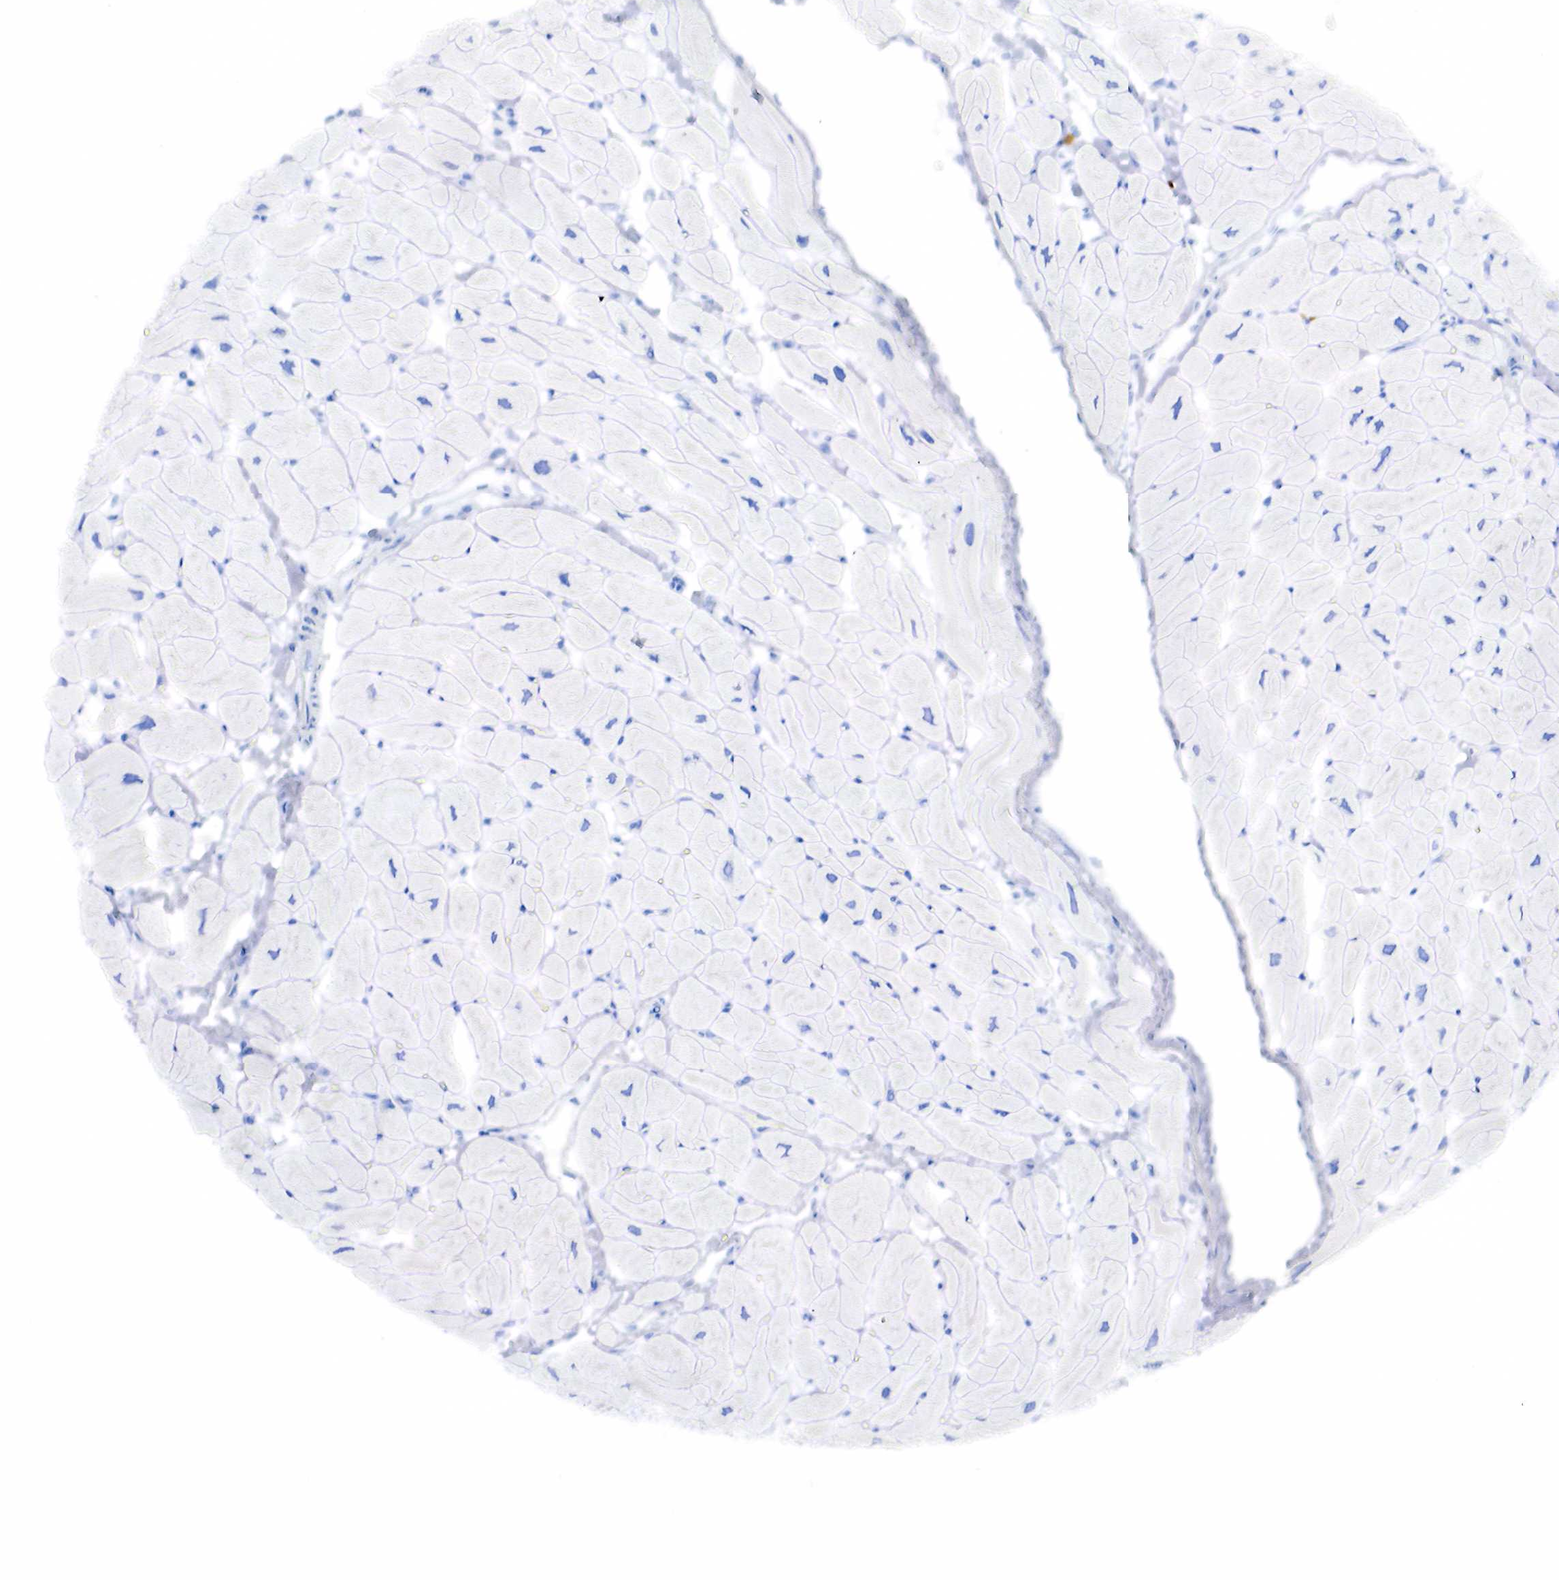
{"staining": {"intensity": "negative", "quantity": "none", "location": "none"}, "tissue": "heart muscle", "cell_type": "Cardiomyocytes", "image_type": "normal", "snomed": [{"axis": "morphology", "description": "Normal tissue, NOS"}, {"axis": "topography", "description": "Heart"}], "caption": "This is a image of immunohistochemistry staining of unremarkable heart muscle, which shows no positivity in cardiomyocytes. Nuclei are stained in blue.", "gene": "CD79A", "patient": {"sex": "female", "age": 54}}